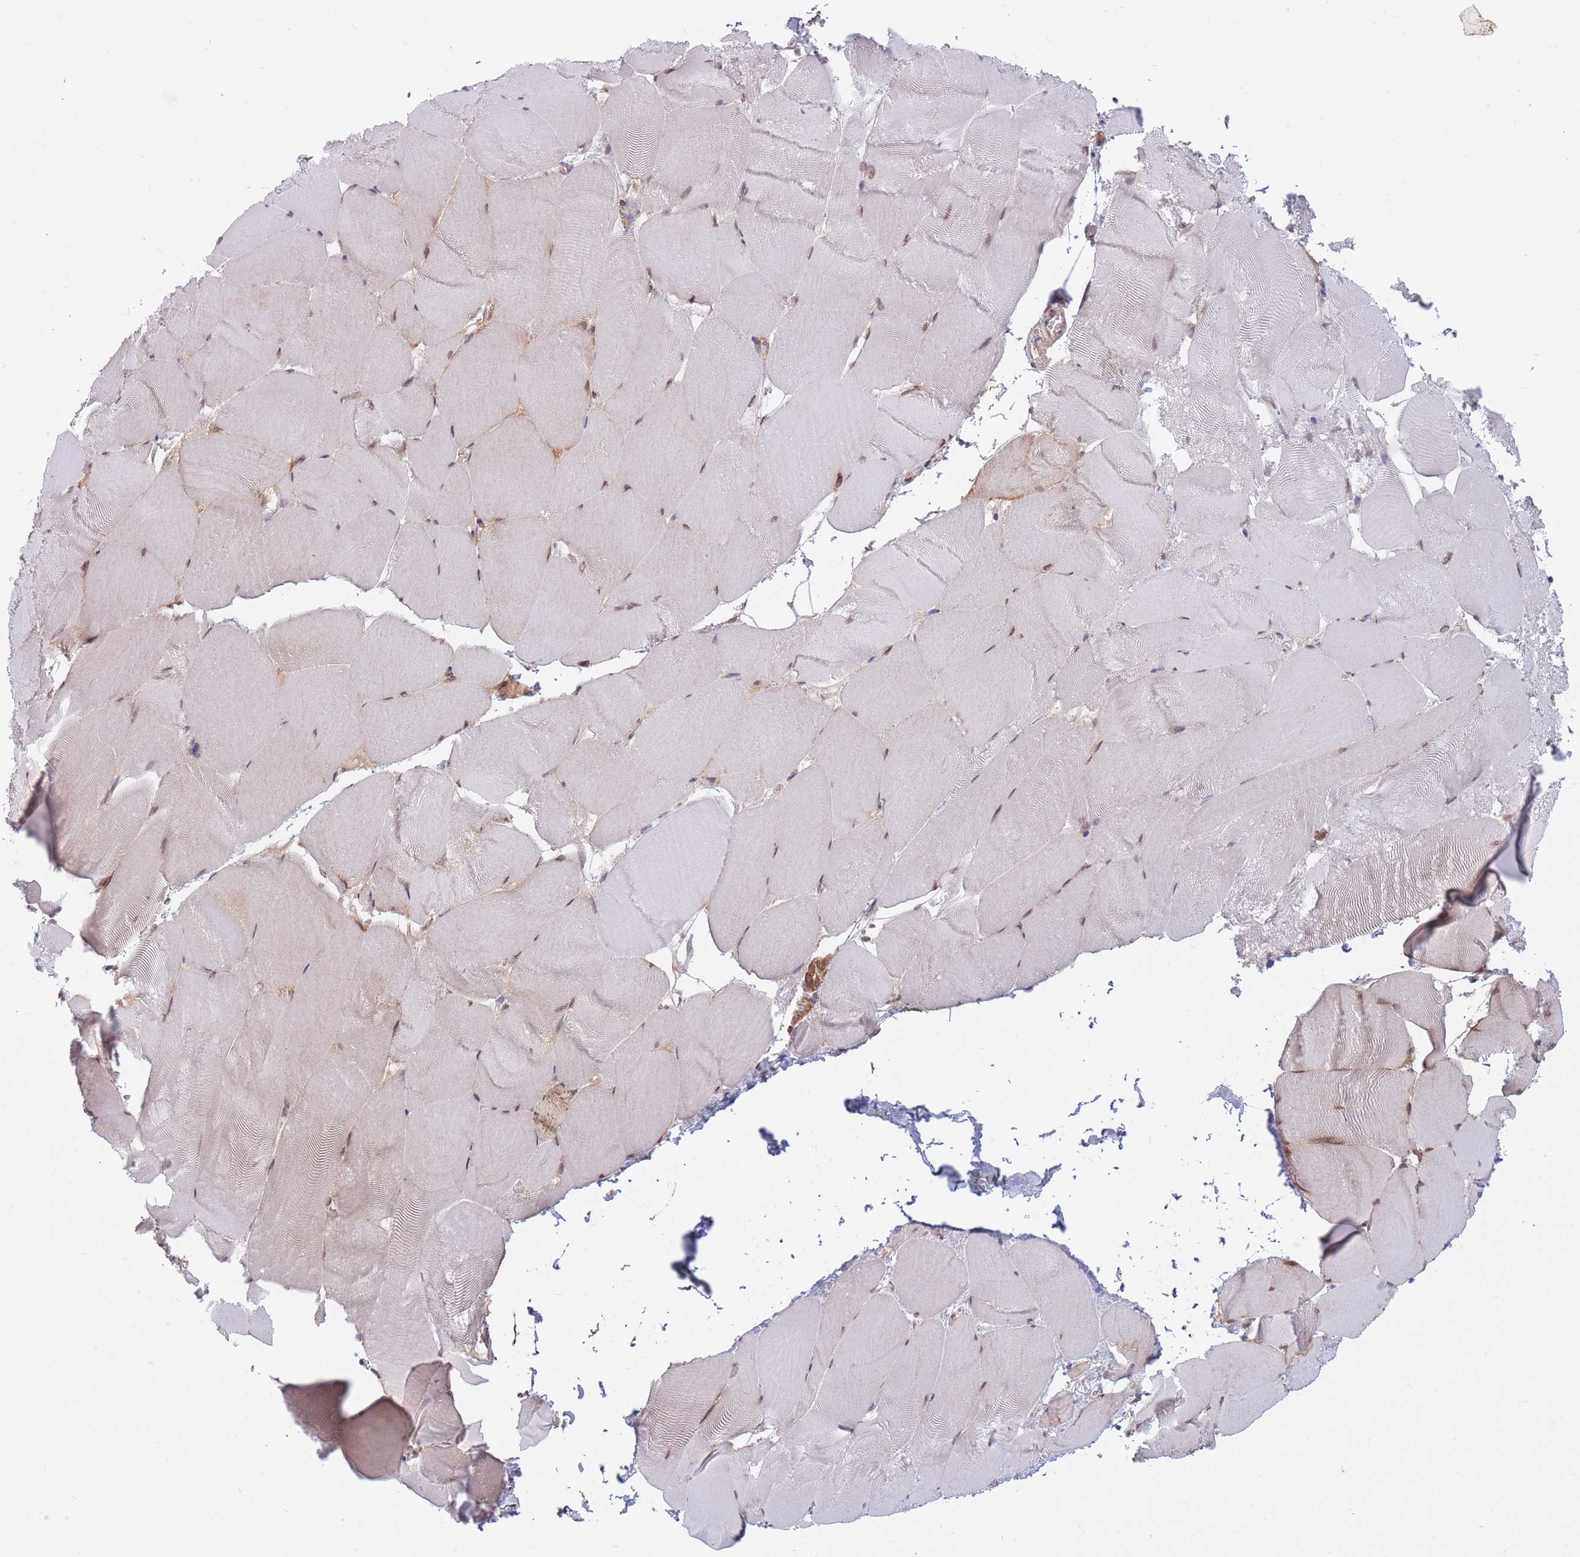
{"staining": {"intensity": "moderate", "quantity": "25%-75%", "location": "nuclear"}, "tissue": "skeletal muscle", "cell_type": "Myocytes", "image_type": "normal", "snomed": [{"axis": "morphology", "description": "Normal tissue, NOS"}, {"axis": "topography", "description": "Skeletal muscle"}], "caption": "Moderate nuclear staining is present in approximately 25%-75% of myocytes in unremarkable skeletal muscle.", "gene": "CCDC124", "patient": {"sex": "female", "age": 64}}